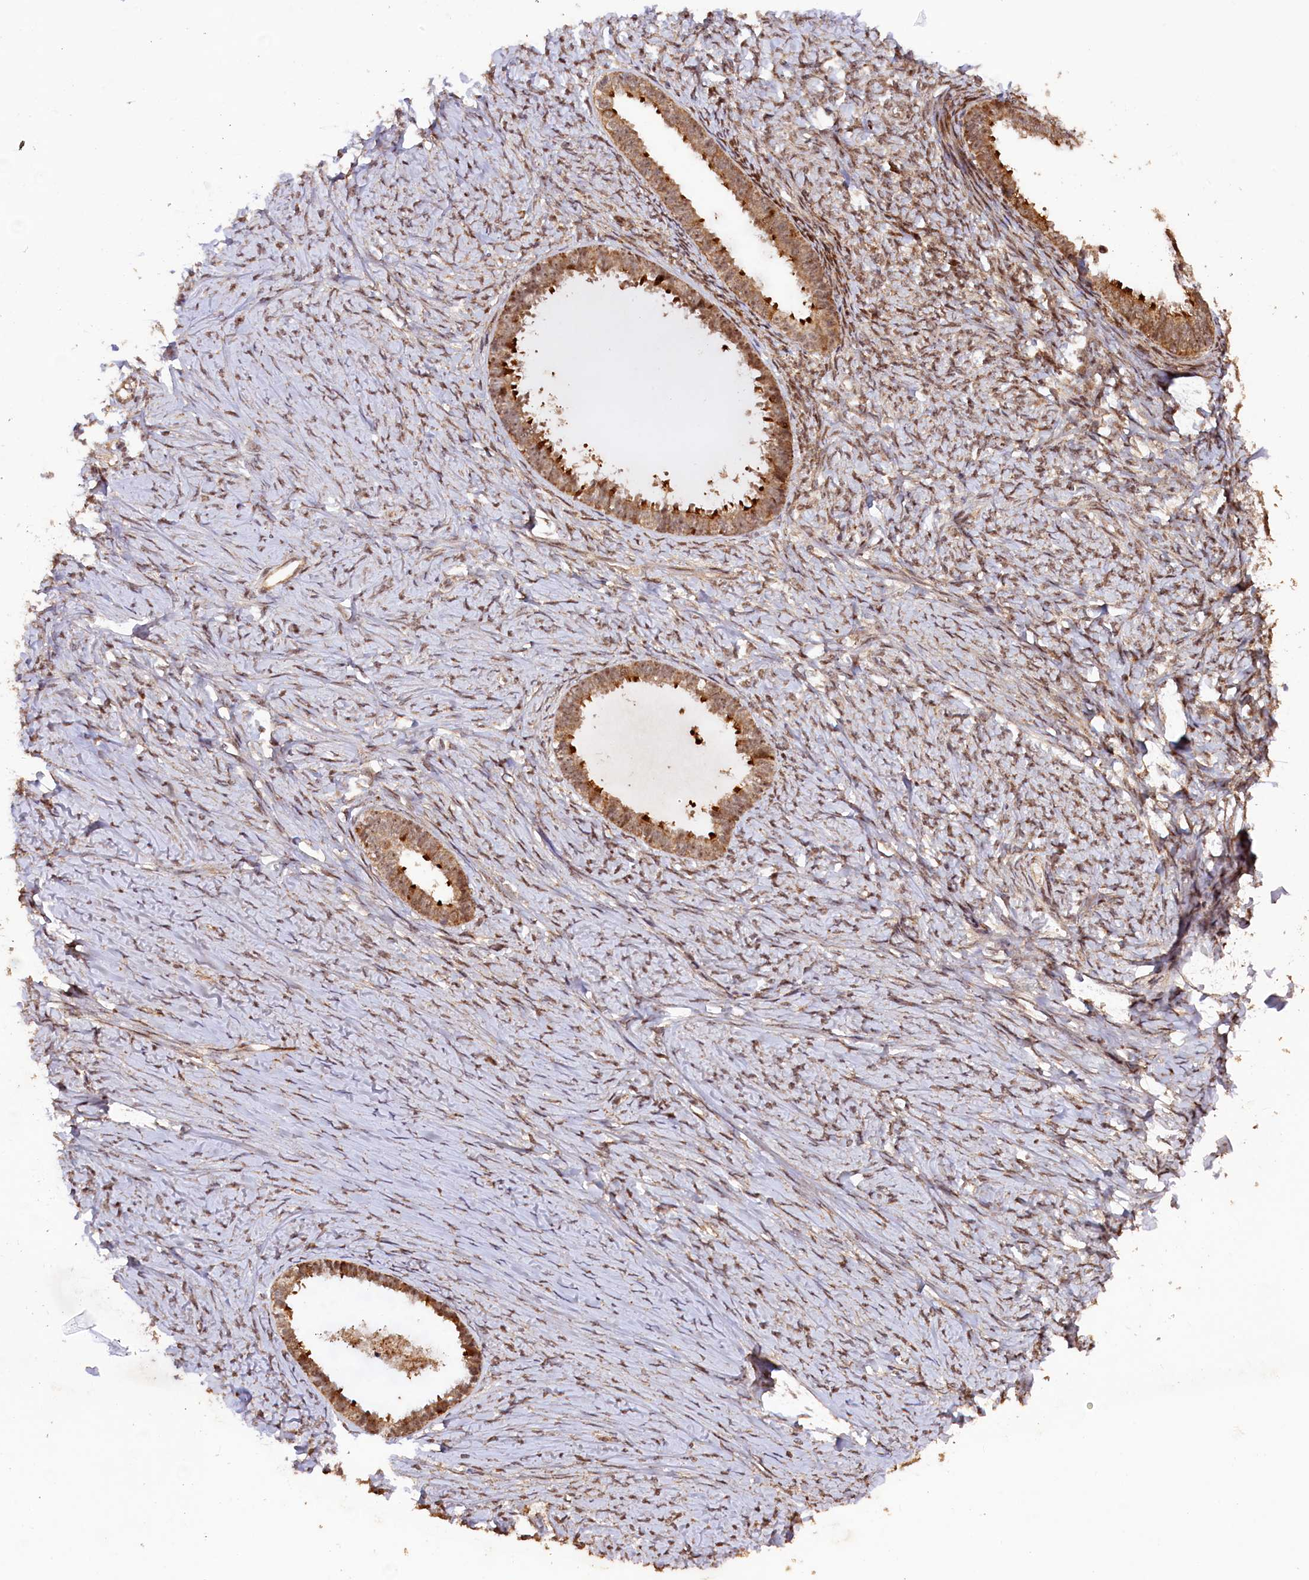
{"staining": {"intensity": "moderate", "quantity": ">75%", "location": "cytoplasmic/membranous"}, "tissue": "ovarian cancer", "cell_type": "Tumor cells", "image_type": "cancer", "snomed": [{"axis": "morphology", "description": "Cystadenocarcinoma, serous, NOS"}, {"axis": "topography", "description": "Ovary"}], "caption": "Immunohistochemical staining of human ovarian cancer (serous cystadenocarcinoma) displays medium levels of moderate cytoplasmic/membranous positivity in about >75% of tumor cells.", "gene": "SHPRH", "patient": {"sex": "female", "age": 79}}